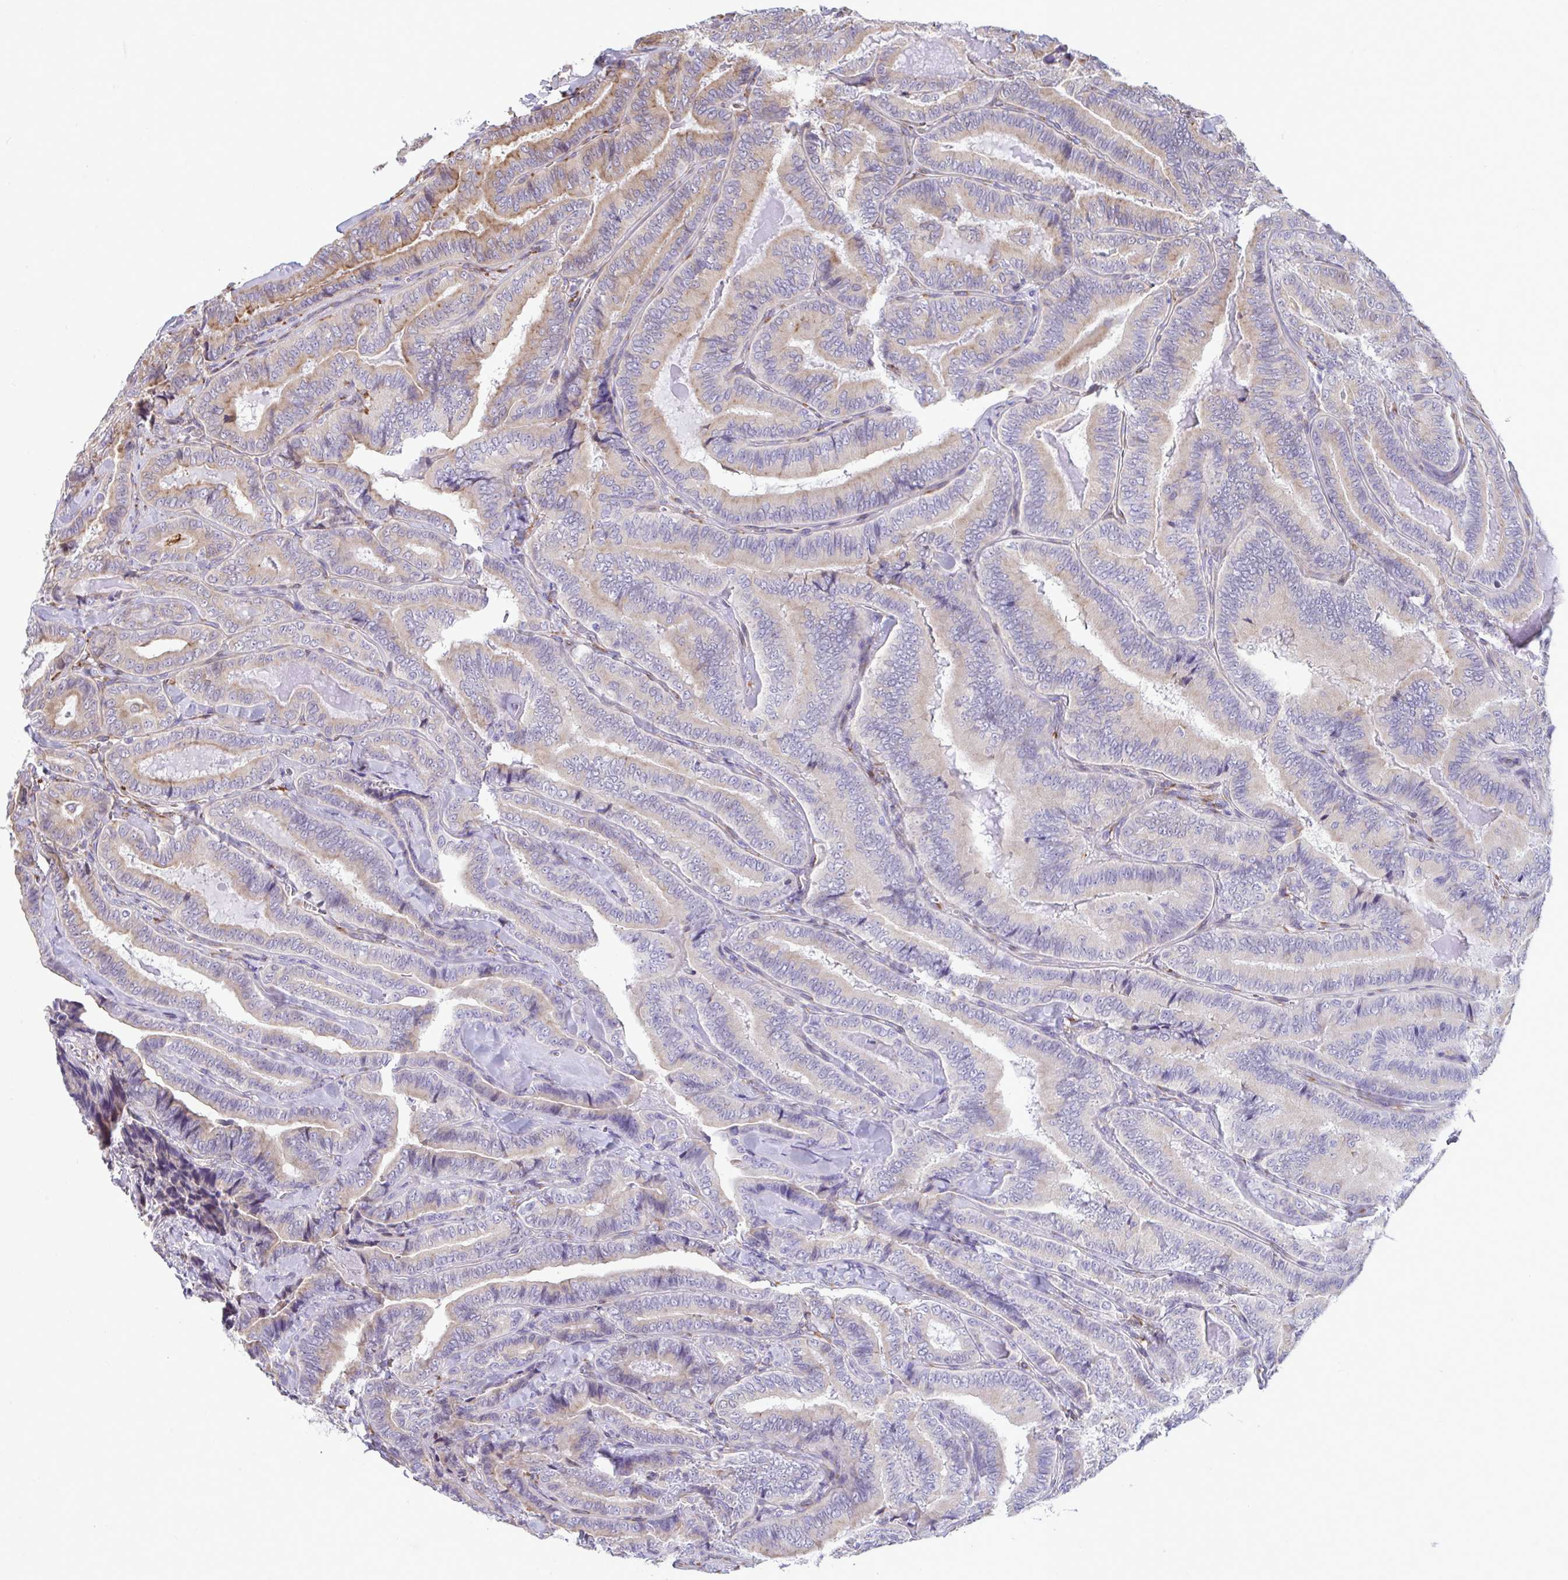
{"staining": {"intensity": "weak", "quantity": "25%-75%", "location": "cytoplasmic/membranous"}, "tissue": "thyroid cancer", "cell_type": "Tumor cells", "image_type": "cancer", "snomed": [{"axis": "morphology", "description": "Papillary adenocarcinoma, NOS"}, {"axis": "topography", "description": "Thyroid gland"}], "caption": "Weak cytoplasmic/membranous expression for a protein is appreciated in about 25%-75% of tumor cells of papillary adenocarcinoma (thyroid) using immunohistochemistry (IHC).", "gene": "ASPH", "patient": {"sex": "male", "age": 61}}